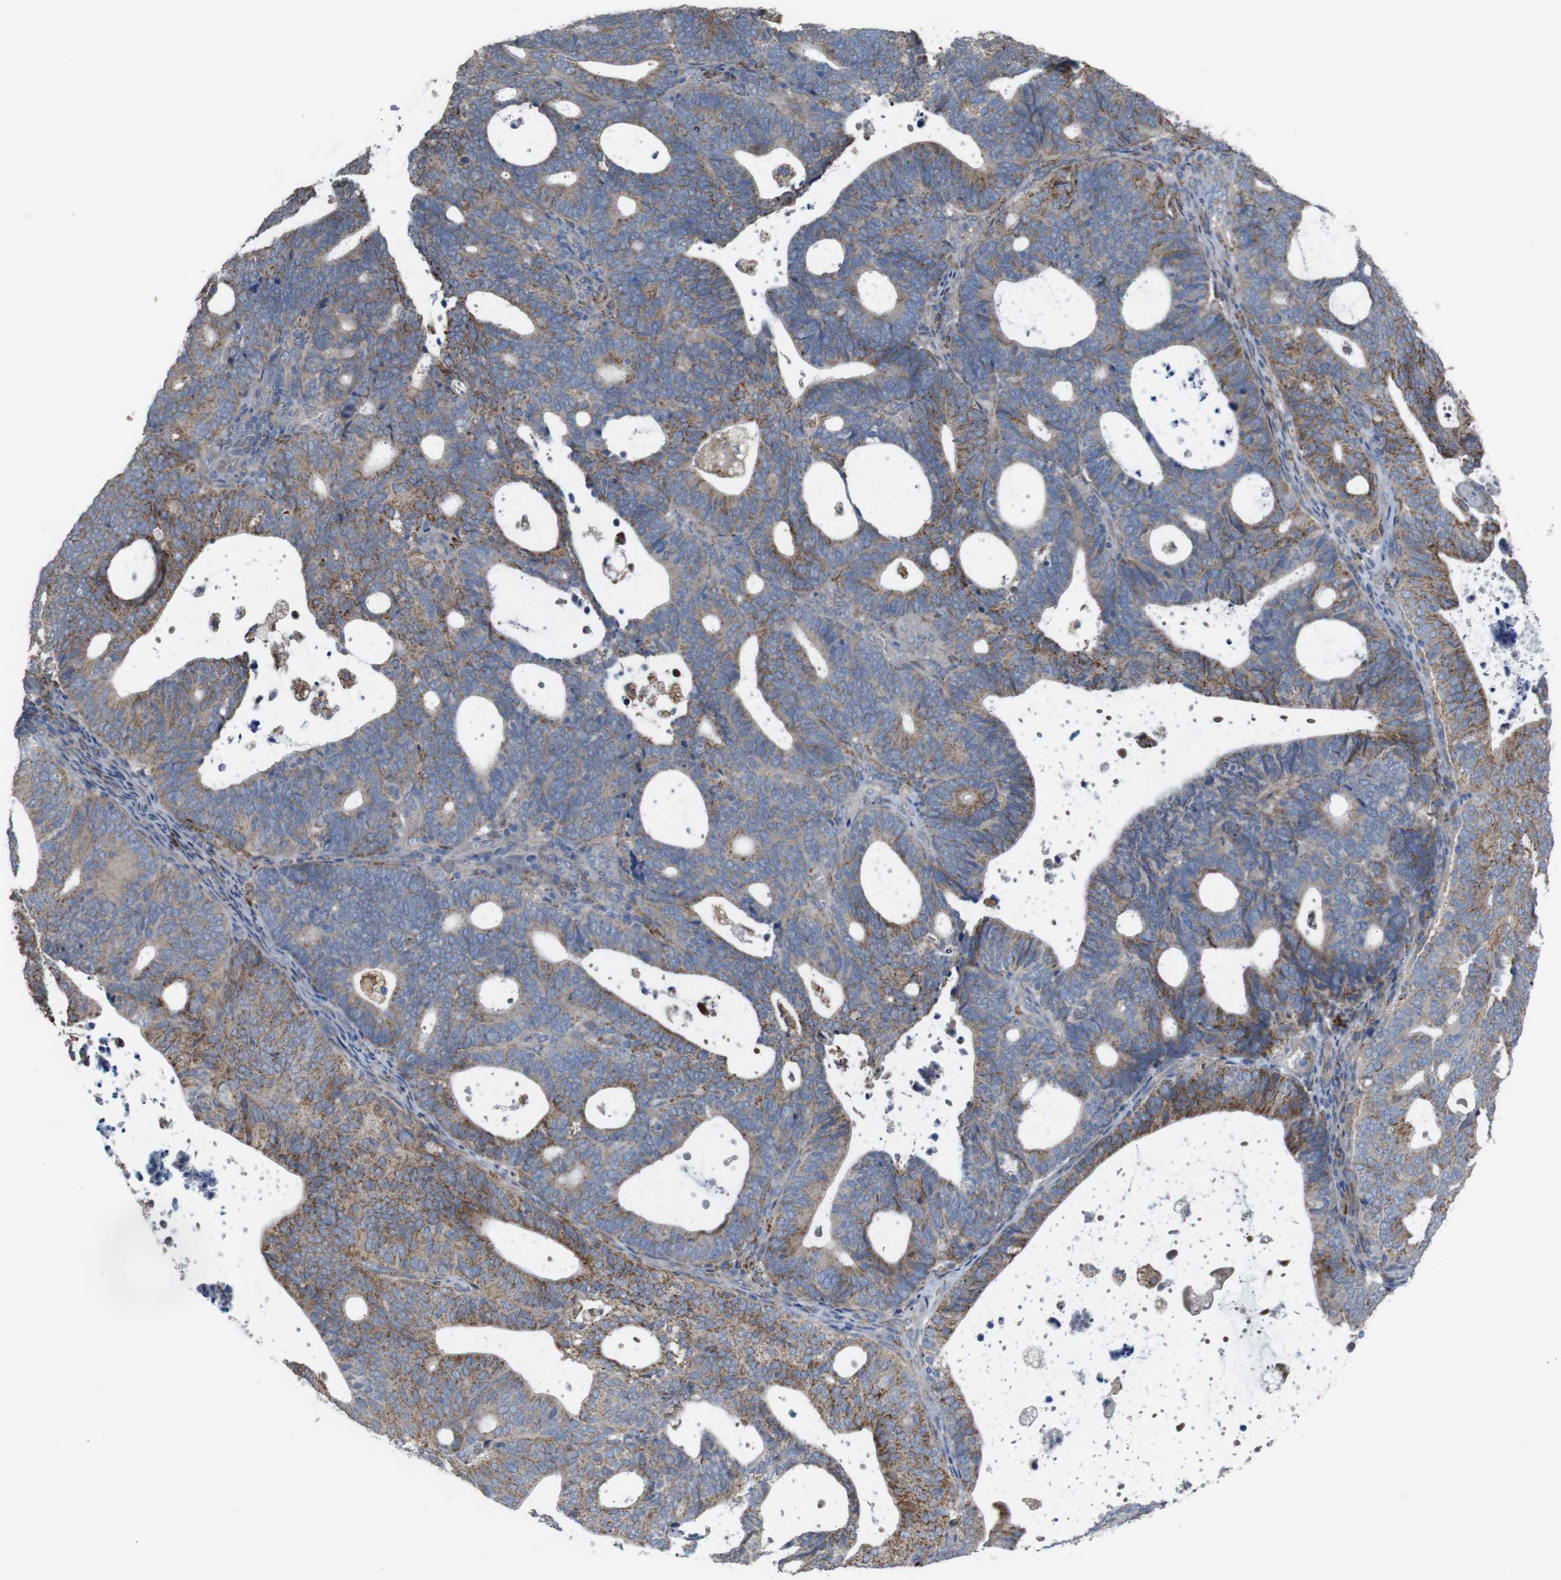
{"staining": {"intensity": "moderate", "quantity": "<25%", "location": "cytoplasmic/membranous"}, "tissue": "endometrial cancer", "cell_type": "Tumor cells", "image_type": "cancer", "snomed": [{"axis": "morphology", "description": "Adenocarcinoma, NOS"}, {"axis": "topography", "description": "Uterus"}], "caption": "Immunohistochemical staining of human endometrial cancer shows moderate cytoplasmic/membranous protein positivity in approximately <25% of tumor cells.", "gene": "PTPRR", "patient": {"sex": "female", "age": 83}}